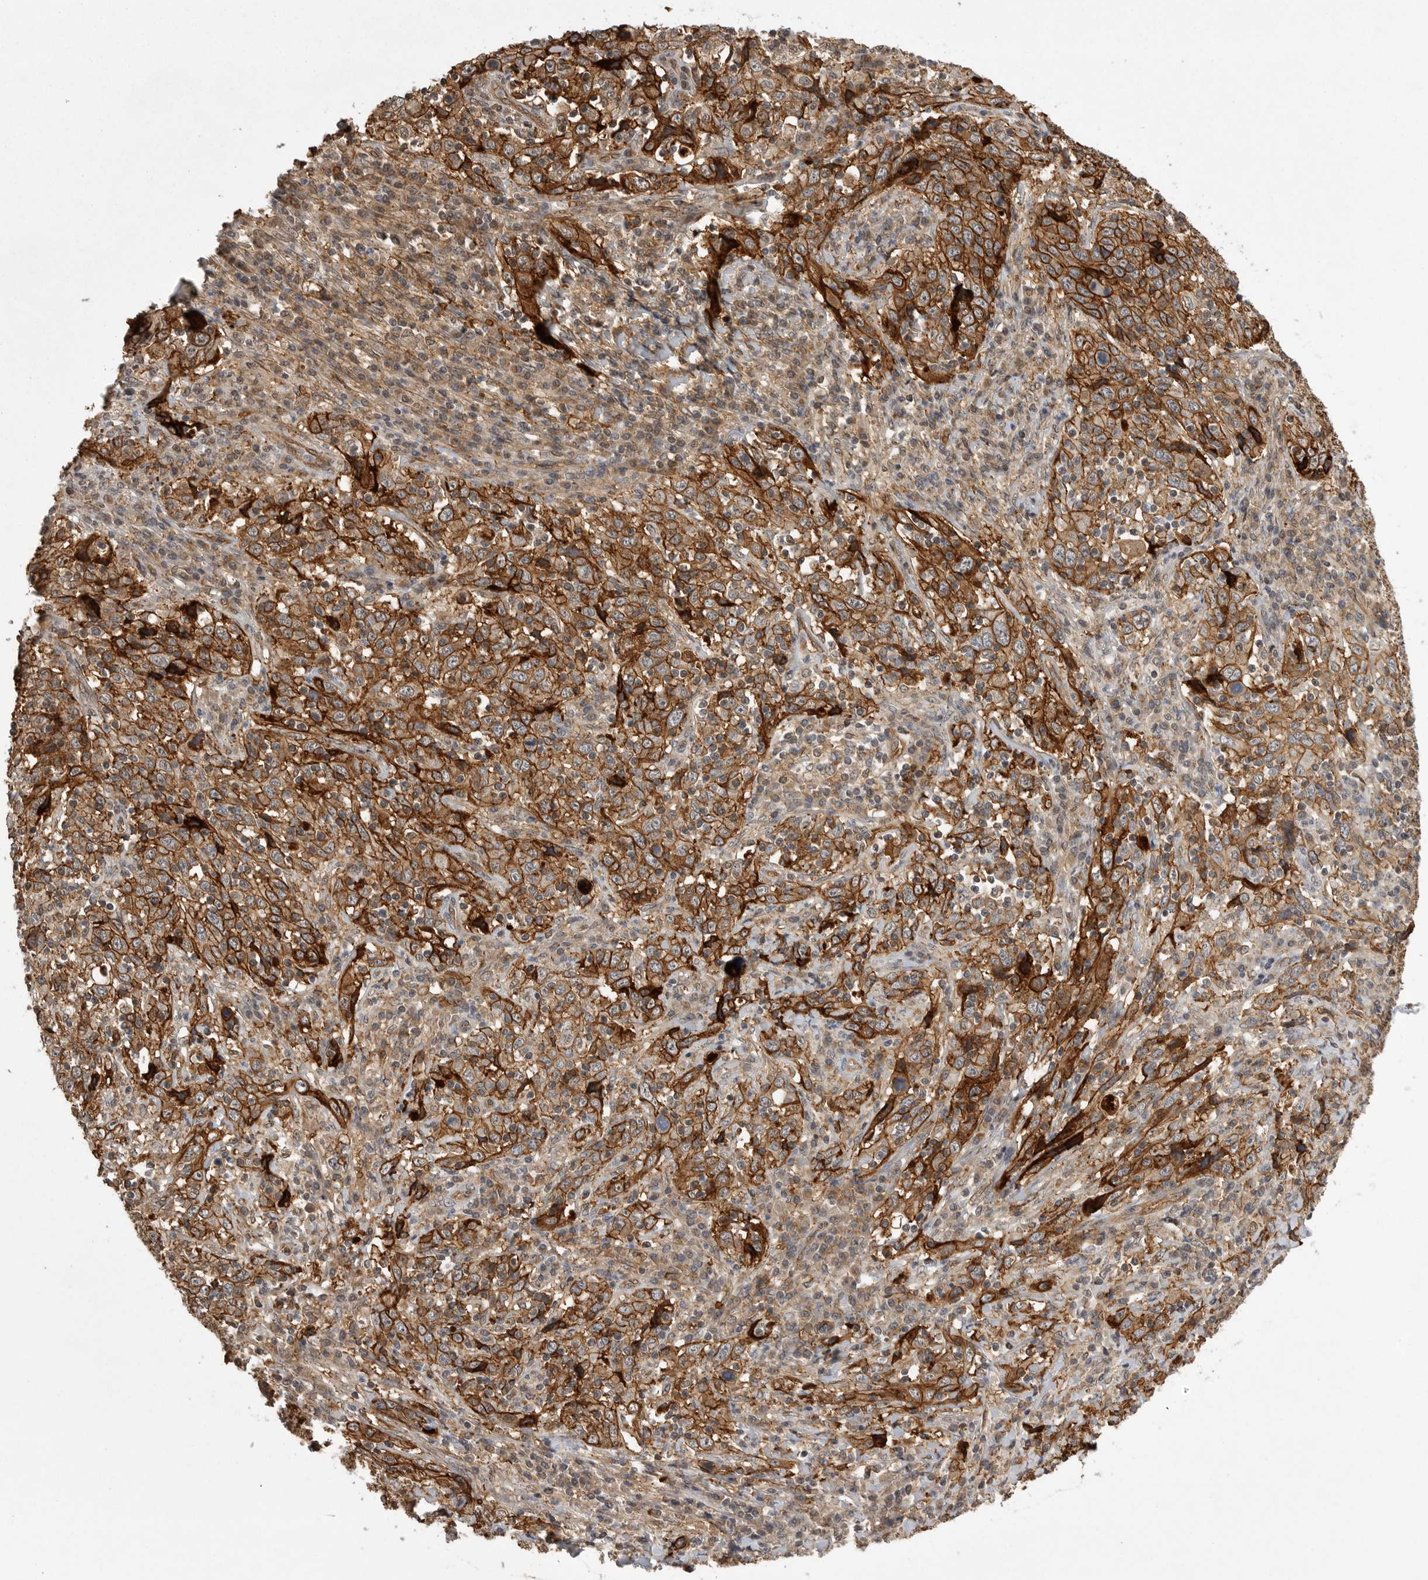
{"staining": {"intensity": "strong", "quantity": ">75%", "location": "cytoplasmic/membranous"}, "tissue": "cervical cancer", "cell_type": "Tumor cells", "image_type": "cancer", "snomed": [{"axis": "morphology", "description": "Squamous cell carcinoma, NOS"}, {"axis": "topography", "description": "Cervix"}], "caption": "Immunohistochemistry micrograph of cervical cancer (squamous cell carcinoma) stained for a protein (brown), which reveals high levels of strong cytoplasmic/membranous positivity in about >75% of tumor cells.", "gene": "NECTIN1", "patient": {"sex": "female", "age": 46}}